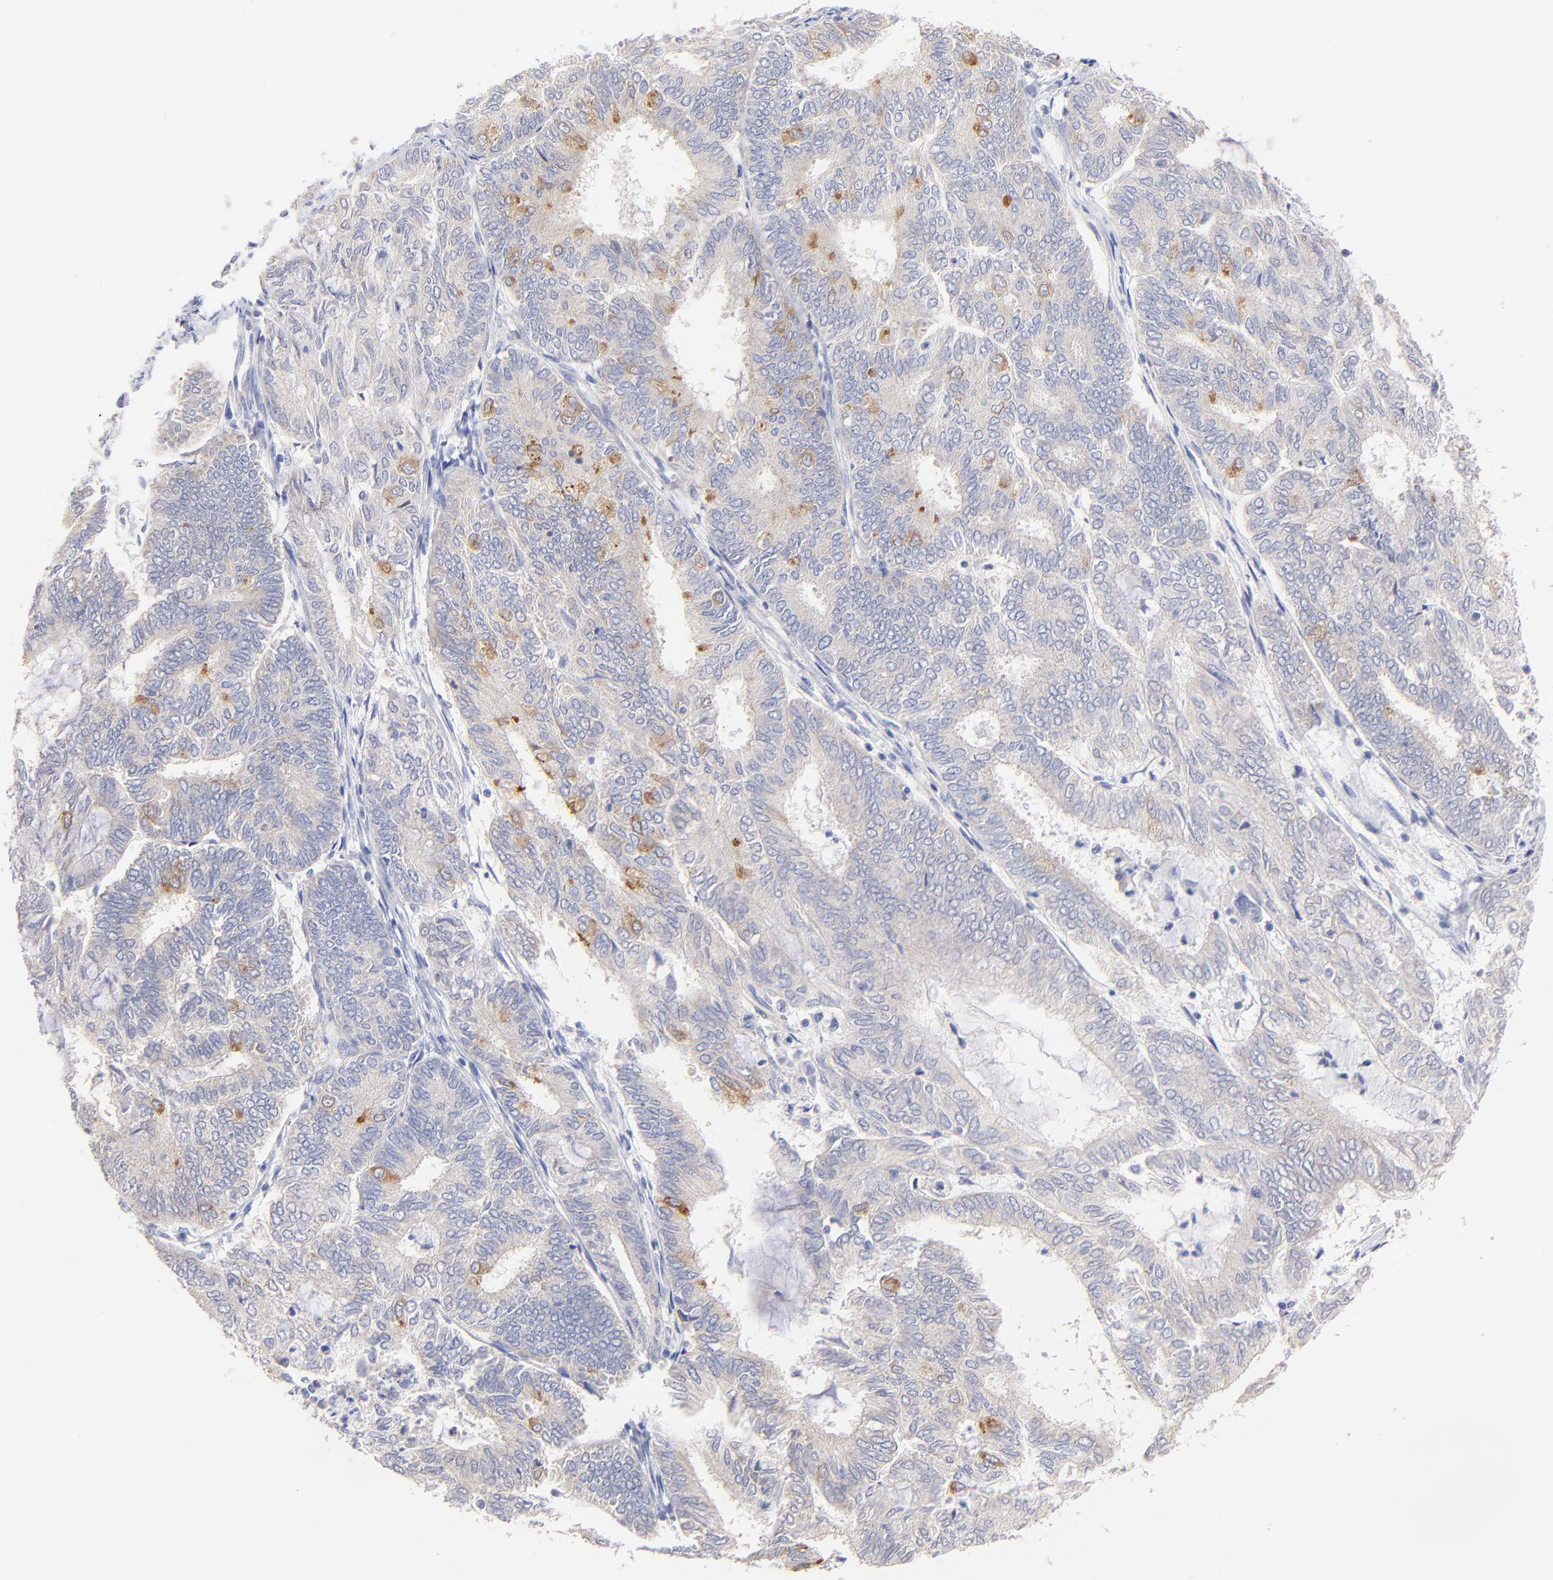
{"staining": {"intensity": "weak", "quantity": "25%-75%", "location": "cytoplasmic/membranous"}, "tissue": "endometrial cancer", "cell_type": "Tumor cells", "image_type": "cancer", "snomed": [{"axis": "morphology", "description": "Adenocarcinoma, NOS"}, {"axis": "topography", "description": "Endometrium"}], "caption": "Immunohistochemical staining of endometrial cancer (adenocarcinoma) shows weak cytoplasmic/membranous protein expression in about 25%-75% of tumor cells.", "gene": "CFAP57", "patient": {"sex": "female", "age": 59}}